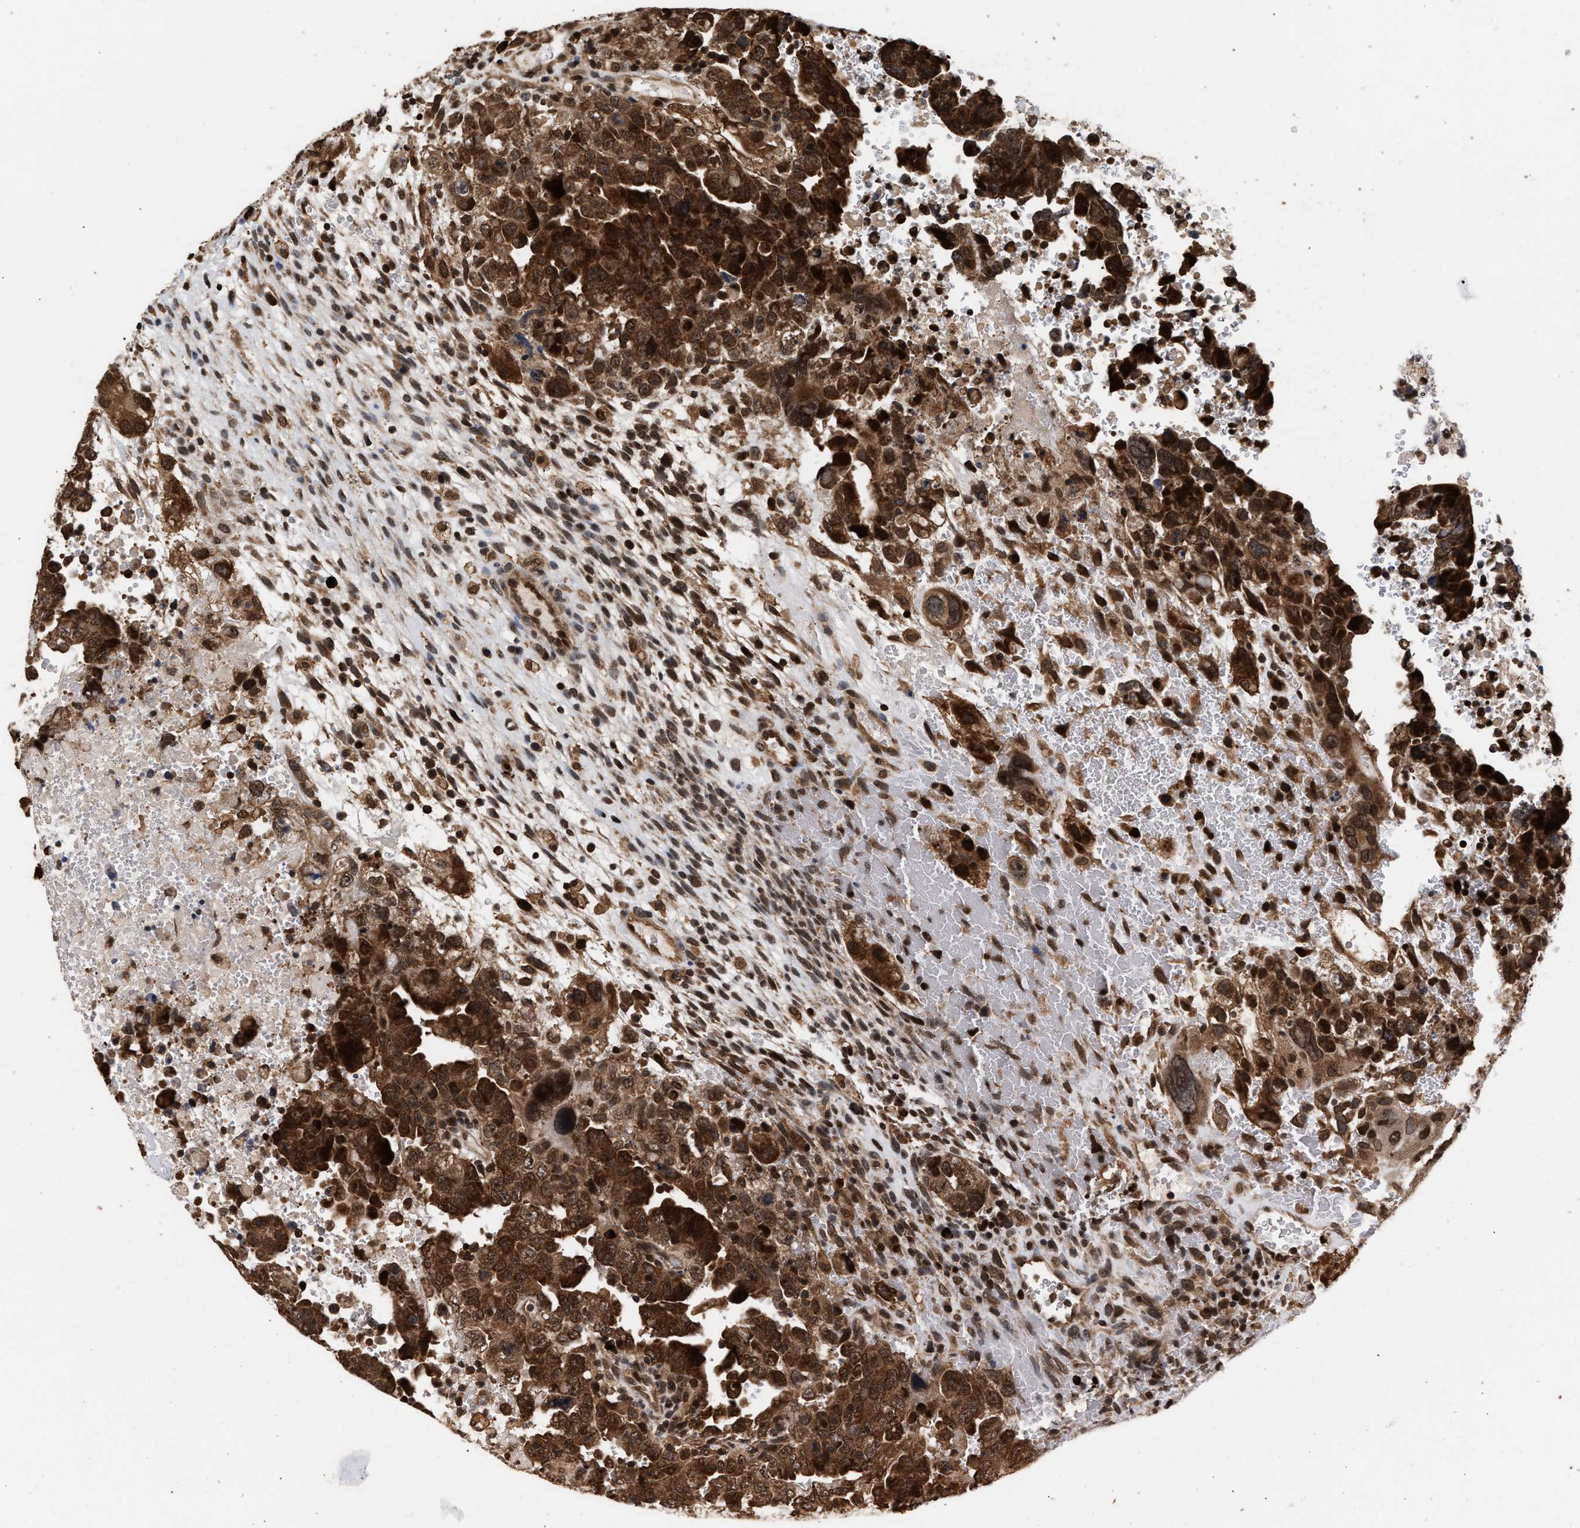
{"staining": {"intensity": "strong", "quantity": ">75%", "location": "cytoplasmic/membranous,nuclear"}, "tissue": "testis cancer", "cell_type": "Tumor cells", "image_type": "cancer", "snomed": [{"axis": "morphology", "description": "Carcinoma, Embryonal, NOS"}, {"axis": "topography", "description": "Testis"}], "caption": "Strong cytoplasmic/membranous and nuclear protein expression is present in about >75% of tumor cells in testis cancer (embryonal carcinoma). (IHC, brightfield microscopy, high magnification).", "gene": "ABHD5", "patient": {"sex": "male", "age": 28}}